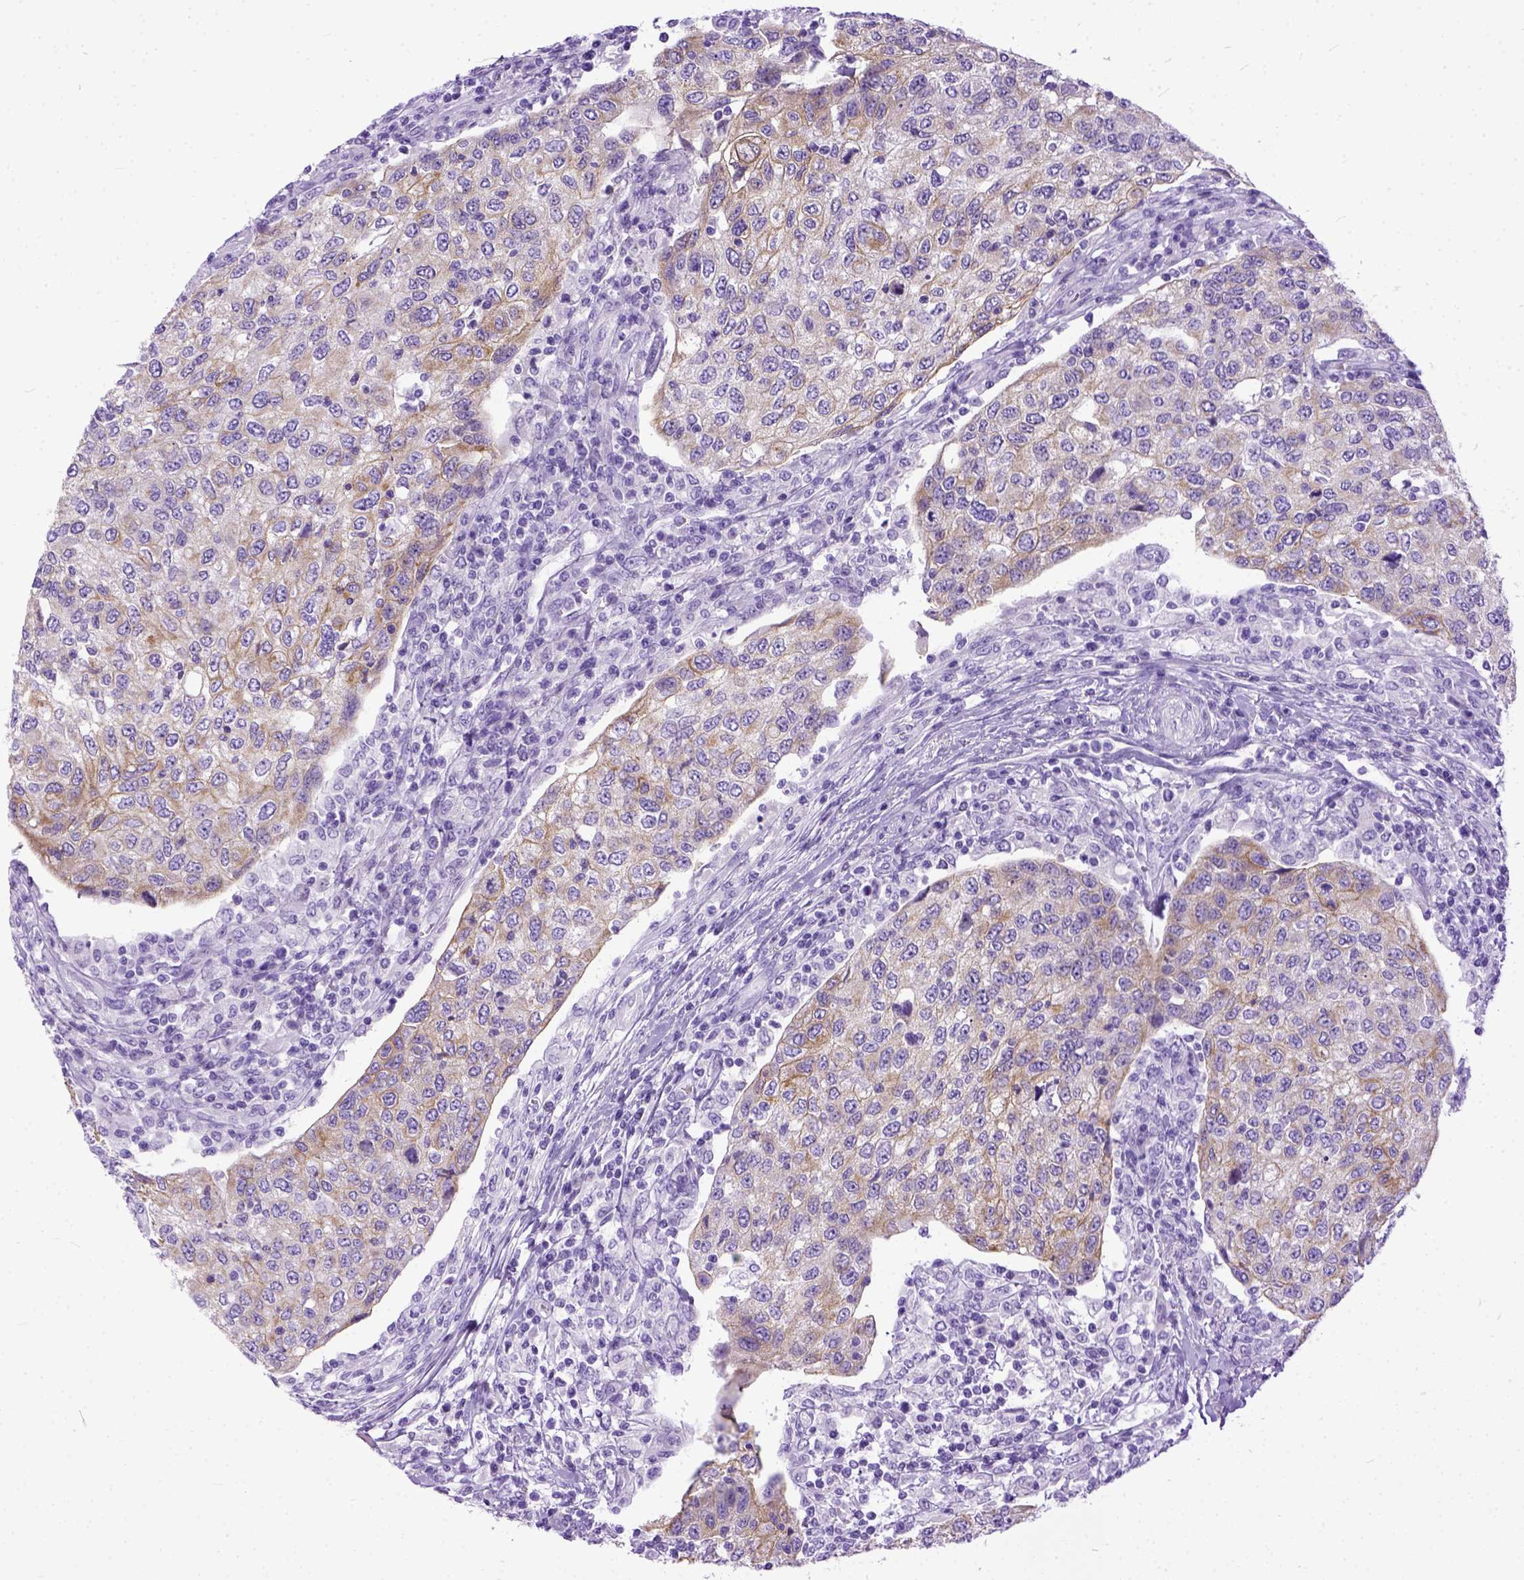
{"staining": {"intensity": "weak", "quantity": "<25%", "location": "cytoplasmic/membranous"}, "tissue": "urothelial cancer", "cell_type": "Tumor cells", "image_type": "cancer", "snomed": [{"axis": "morphology", "description": "Urothelial carcinoma, High grade"}, {"axis": "topography", "description": "Urinary bladder"}], "caption": "Immunohistochemistry of high-grade urothelial carcinoma demonstrates no positivity in tumor cells.", "gene": "PPL", "patient": {"sex": "female", "age": 78}}